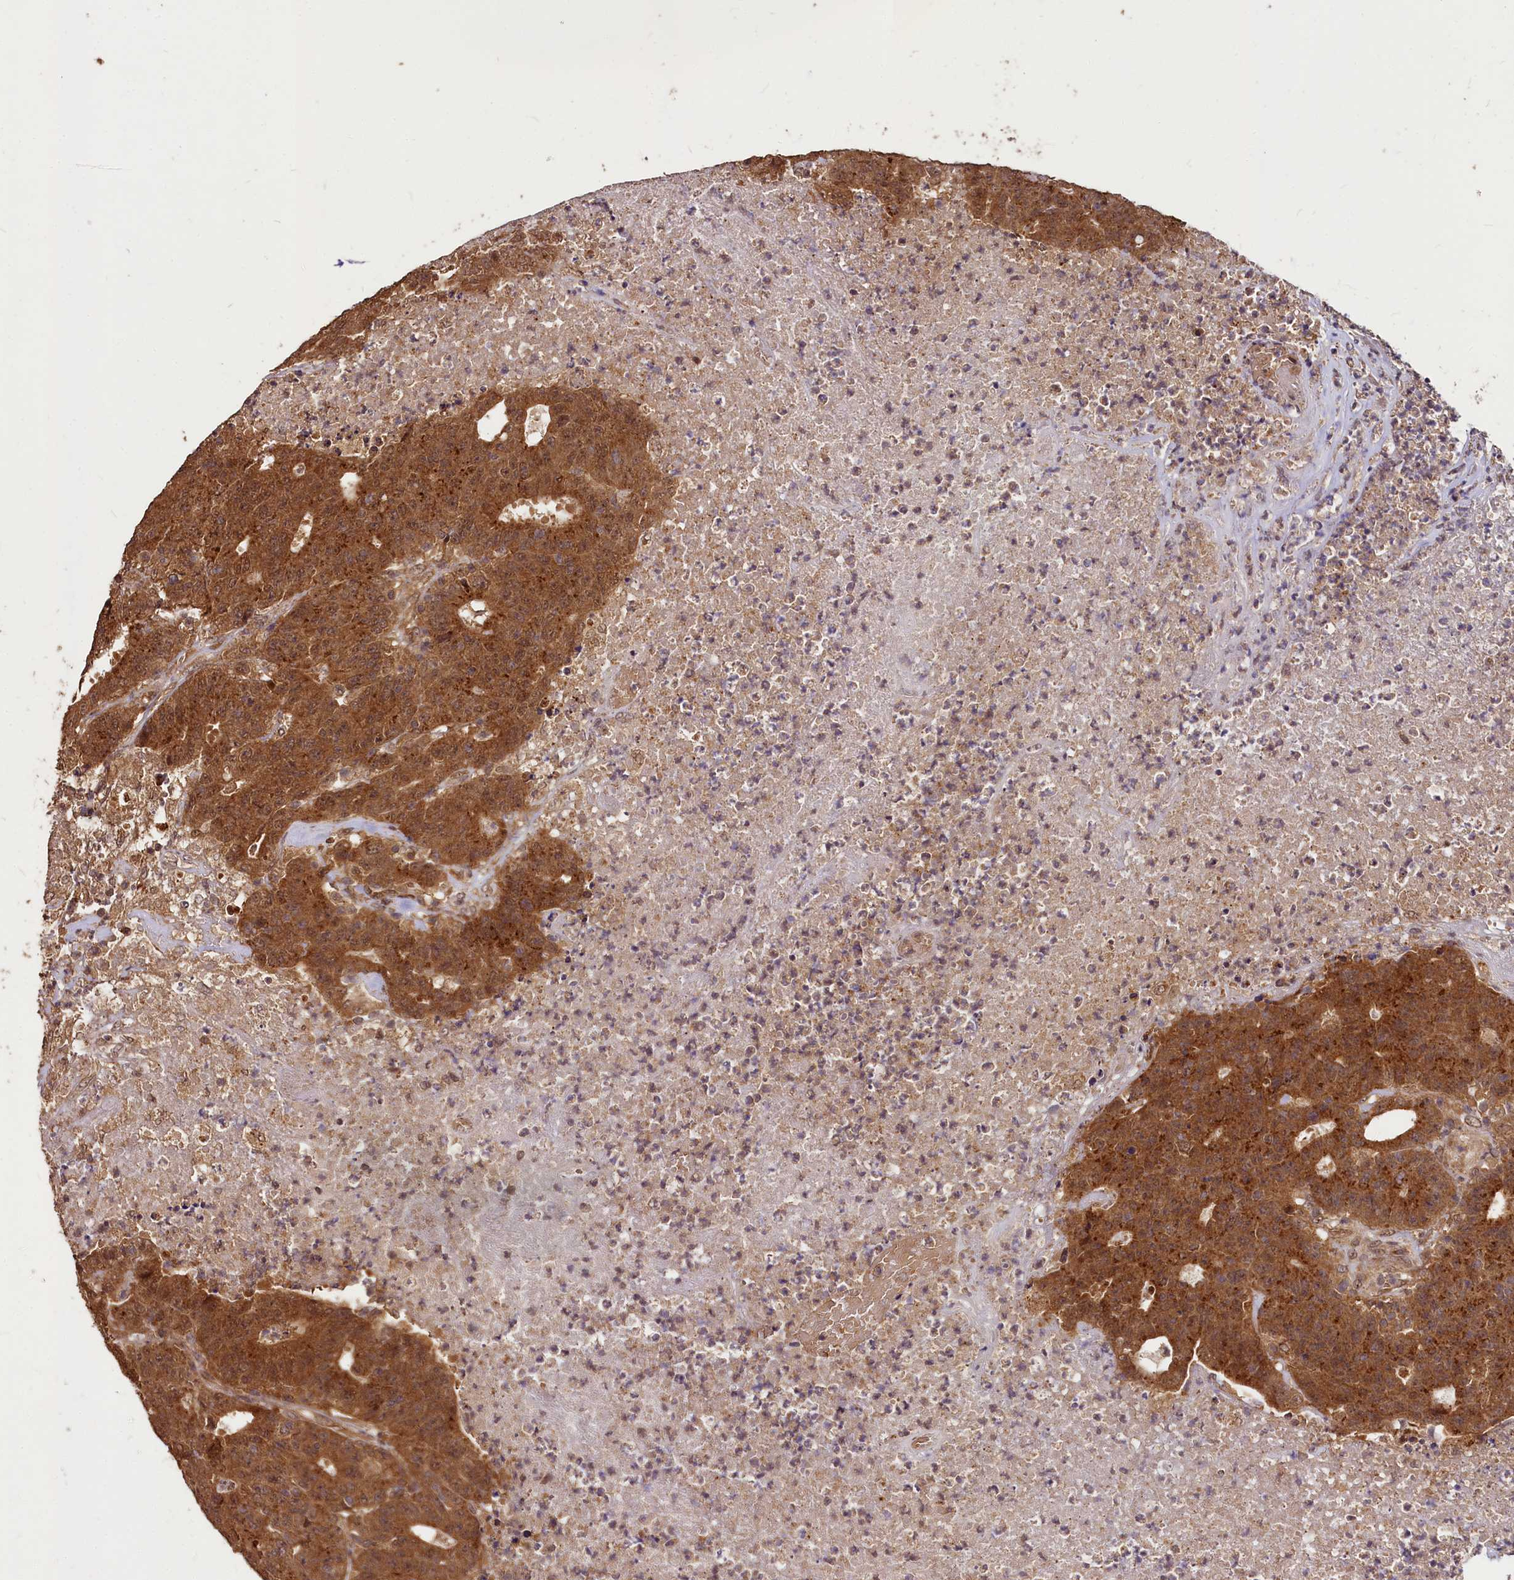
{"staining": {"intensity": "moderate", "quantity": ">75%", "location": "cytoplasmic/membranous"}, "tissue": "colorectal cancer", "cell_type": "Tumor cells", "image_type": "cancer", "snomed": [{"axis": "morphology", "description": "Adenocarcinoma, NOS"}, {"axis": "topography", "description": "Colon"}], "caption": "Colorectal adenocarcinoma was stained to show a protein in brown. There is medium levels of moderate cytoplasmic/membranous expression in about >75% of tumor cells.", "gene": "VPS51", "patient": {"sex": "female", "age": 75}}